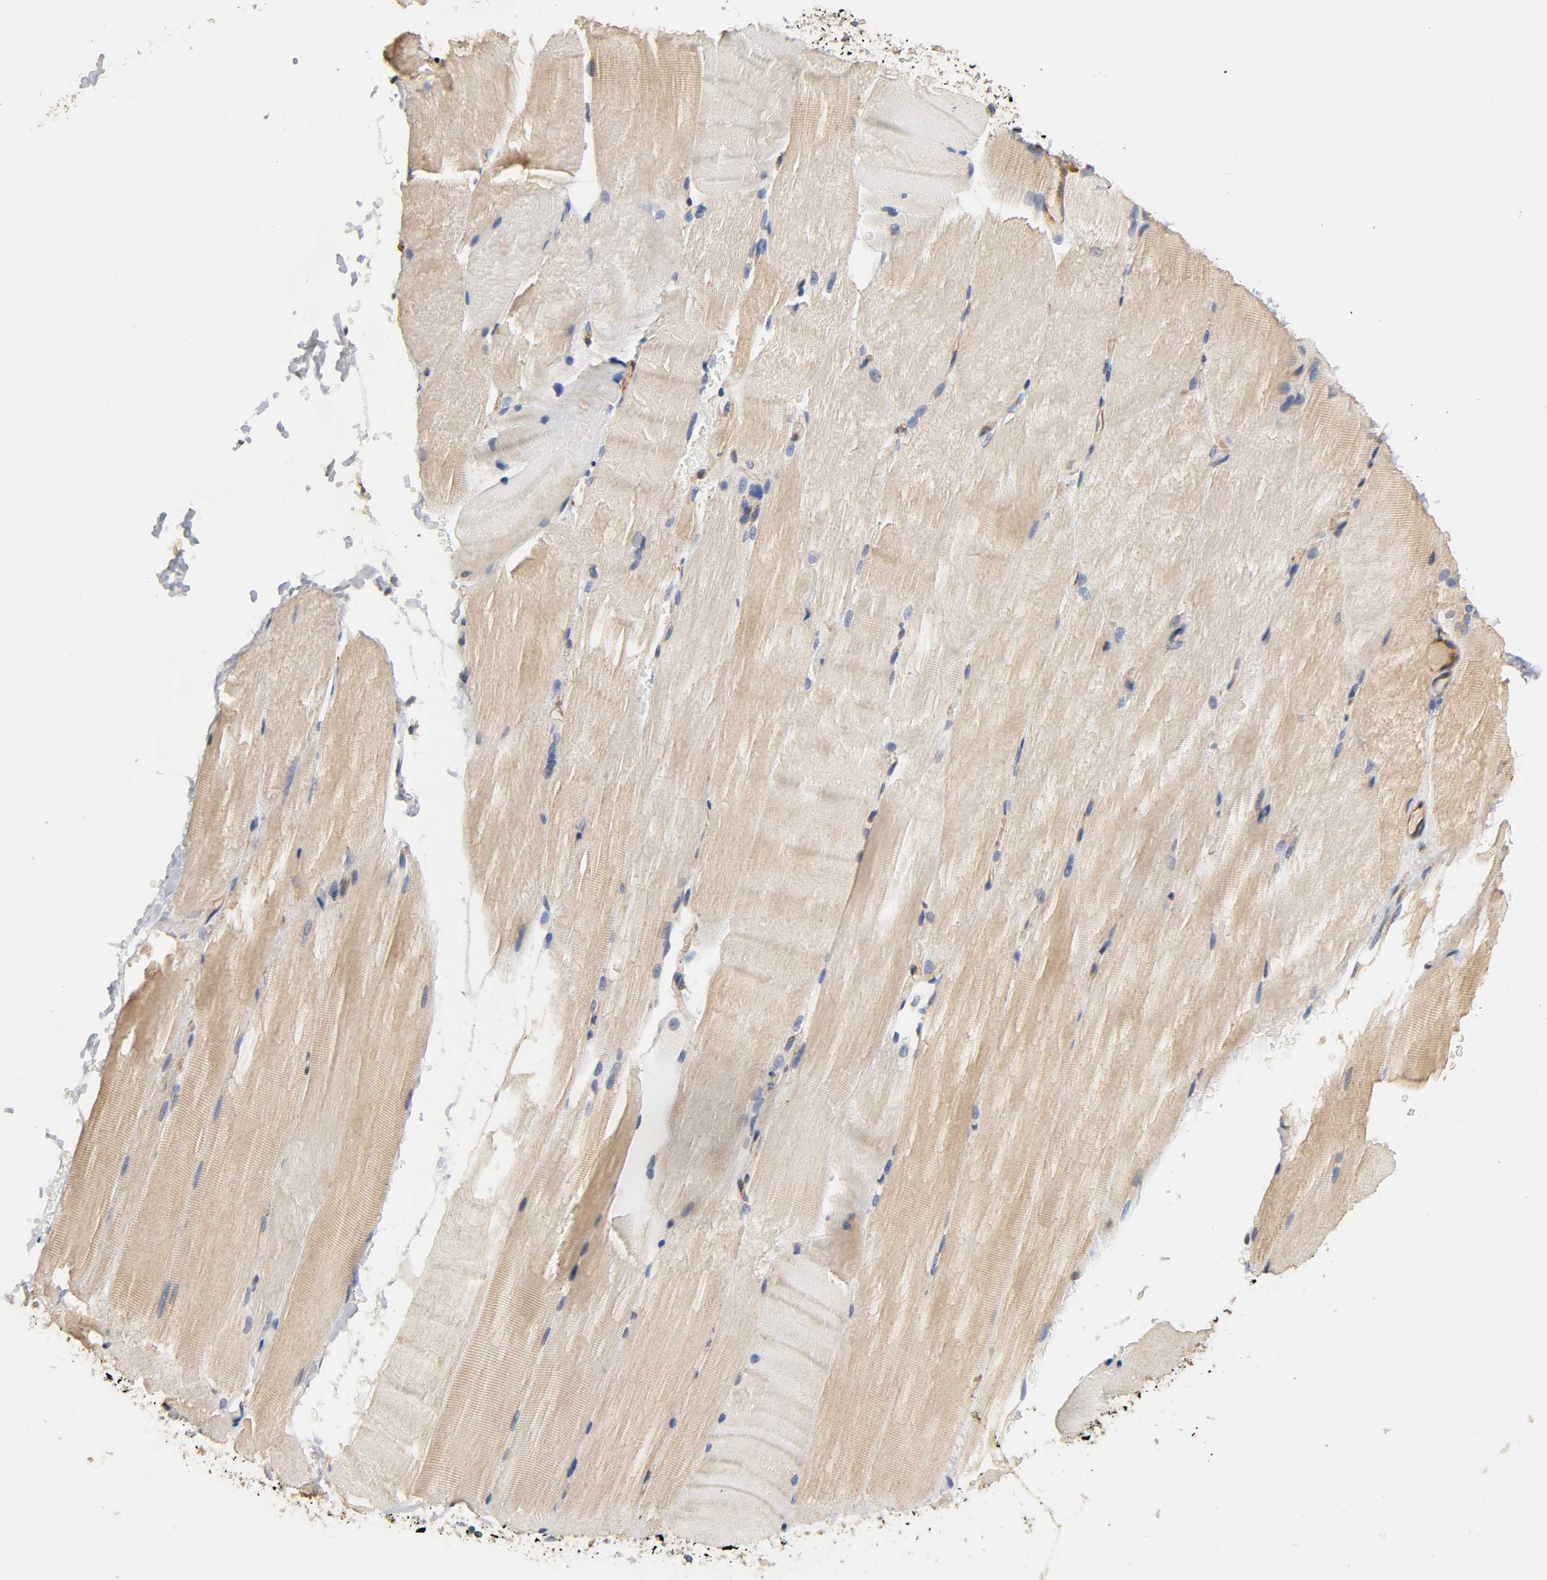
{"staining": {"intensity": "moderate", "quantity": ">75%", "location": "cytoplasmic/membranous"}, "tissue": "skeletal muscle", "cell_type": "Myocytes", "image_type": "normal", "snomed": [{"axis": "morphology", "description": "Normal tissue, NOS"}, {"axis": "topography", "description": "Skeletal muscle"}, {"axis": "topography", "description": "Parathyroid gland"}], "caption": "Immunohistochemistry image of benign skeletal muscle: human skeletal muscle stained using immunohistochemistry shows medium levels of moderate protein expression localized specifically in the cytoplasmic/membranous of myocytes, appearing as a cytoplasmic/membranous brown color.", "gene": "IFITM2", "patient": {"sex": "female", "age": 37}}